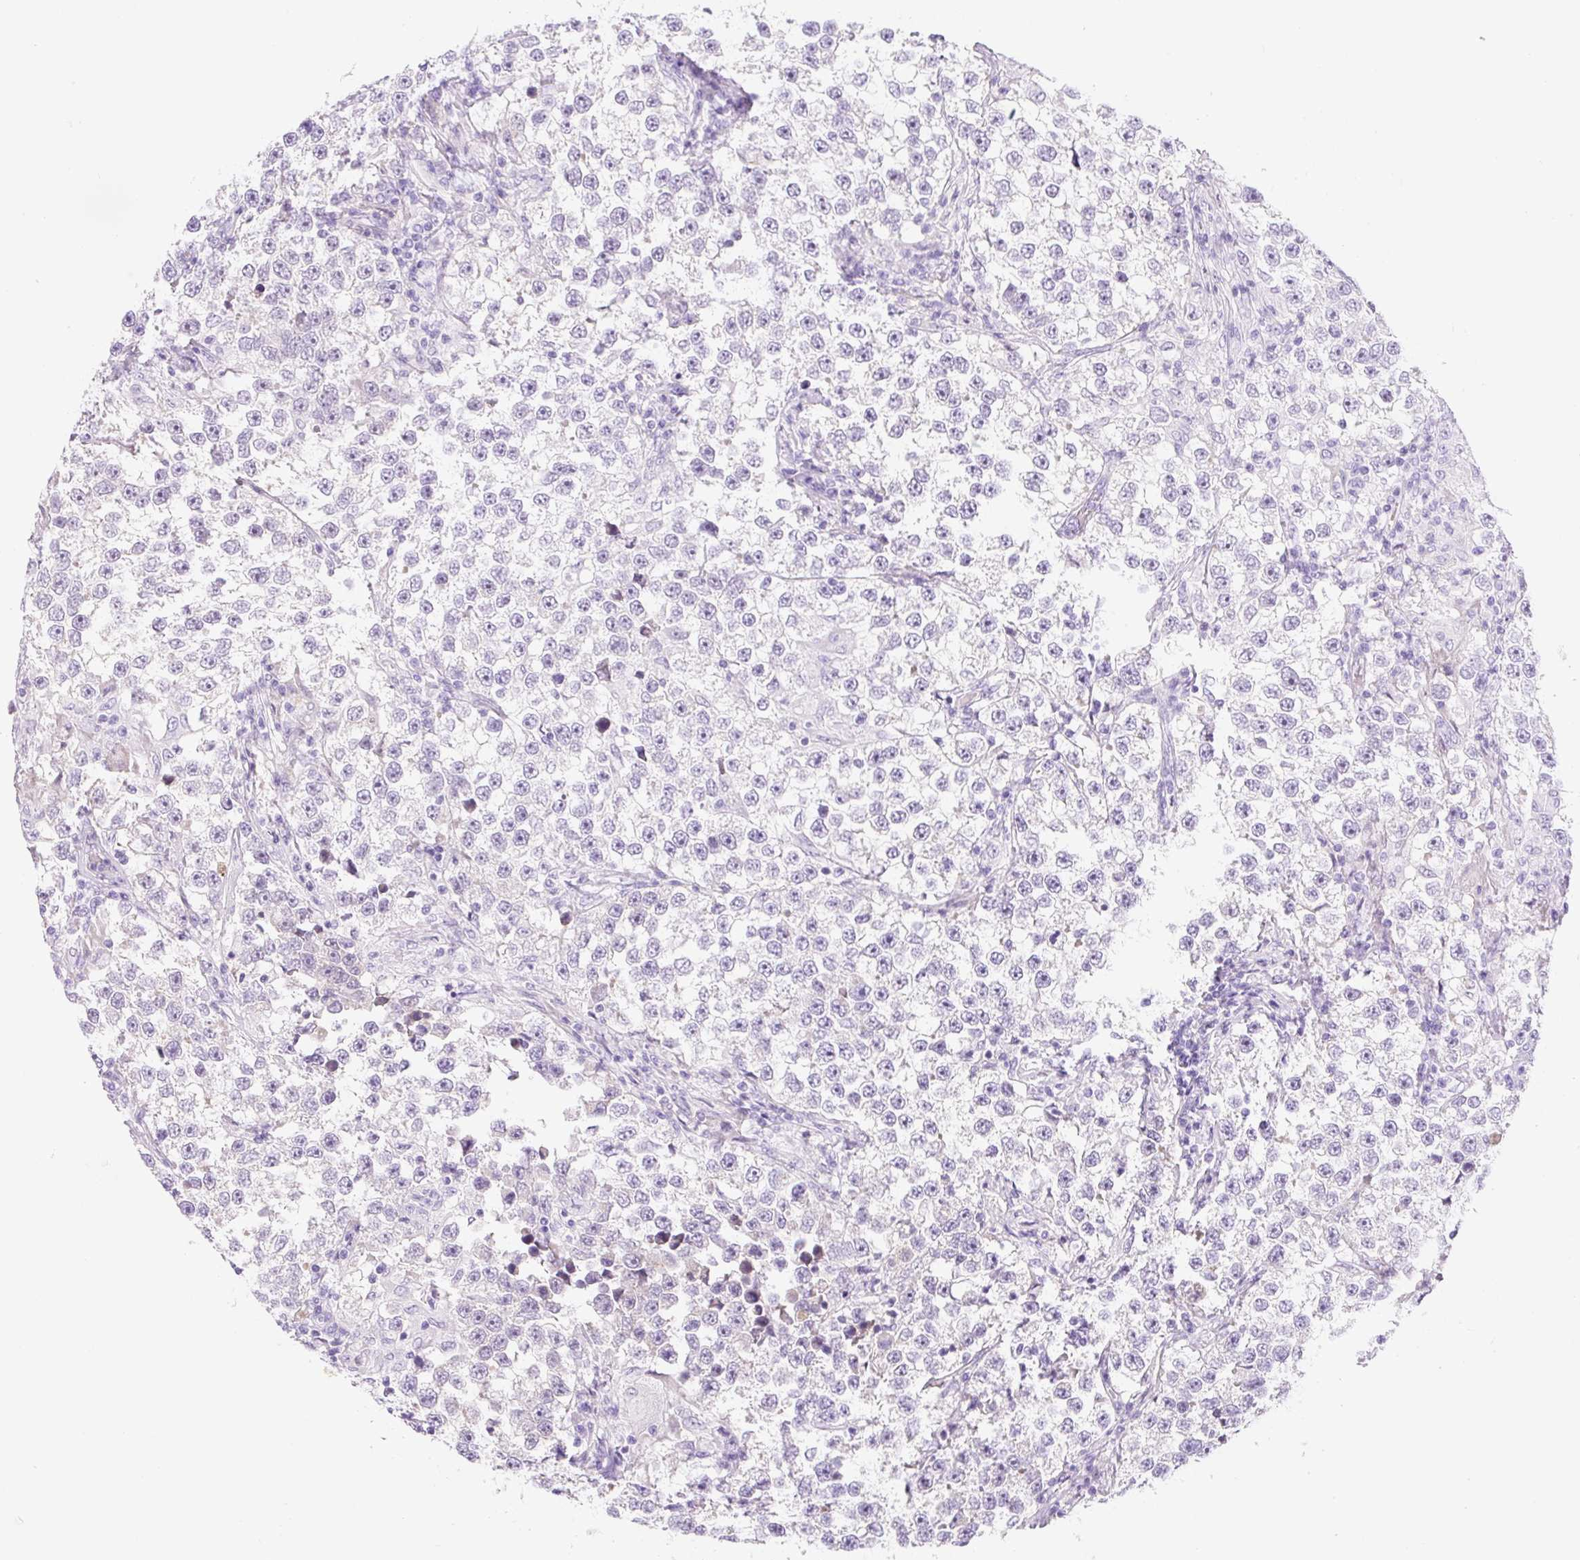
{"staining": {"intensity": "negative", "quantity": "none", "location": "none"}, "tissue": "testis cancer", "cell_type": "Tumor cells", "image_type": "cancer", "snomed": [{"axis": "morphology", "description": "Seminoma, NOS"}, {"axis": "topography", "description": "Testis"}], "caption": "Protein analysis of testis cancer displays no significant positivity in tumor cells. Brightfield microscopy of IHC stained with DAB (brown) and hematoxylin (blue), captured at high magnification.", "gene": "ZNF121", "patient": {"sex": "male", "age": 46}}